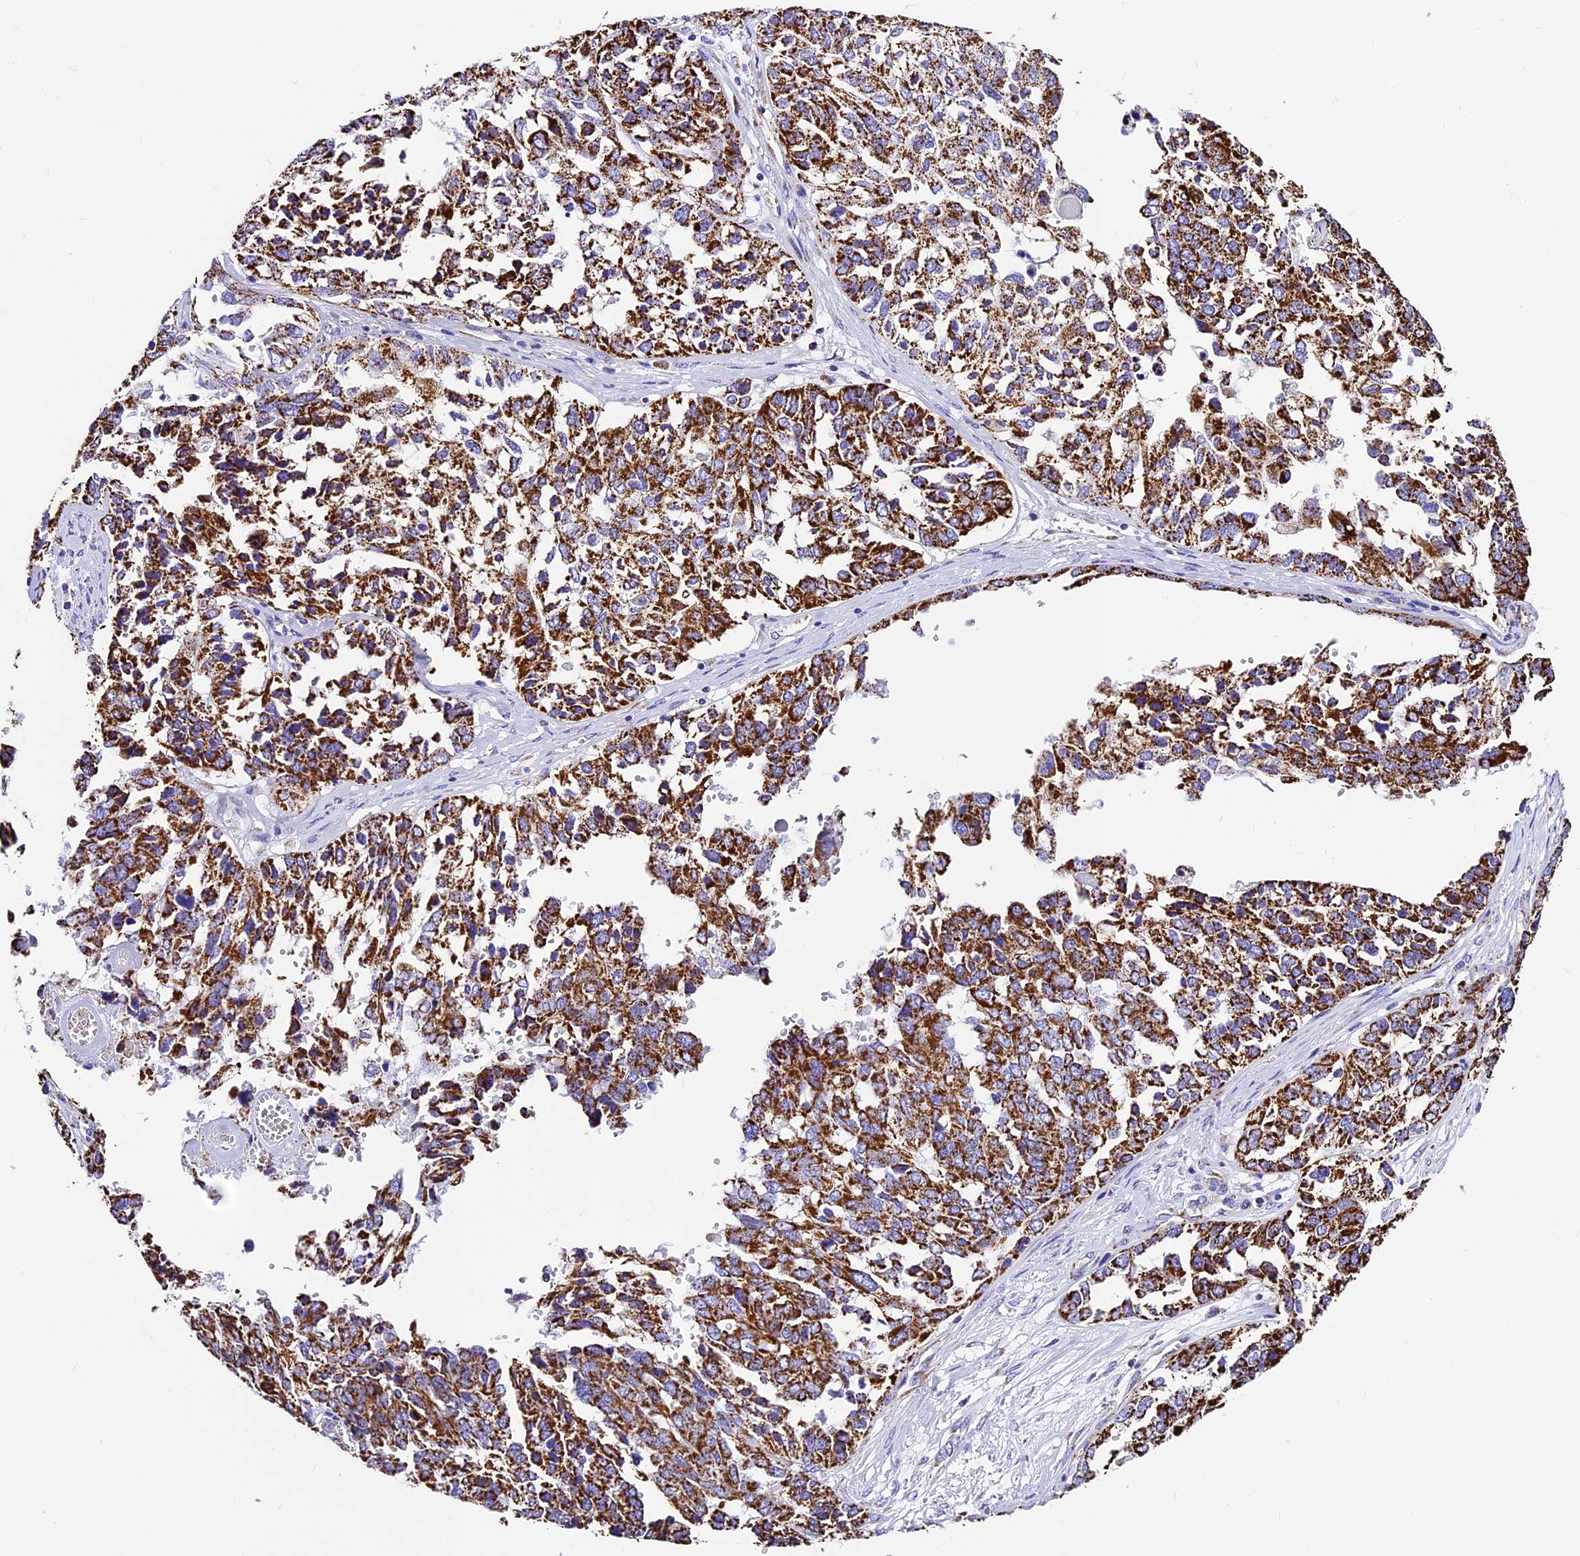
{"staining": {"intensity": "strong", "quantity": ">75%", "location": "cytoplasmic/membranous"}, "tissue": "ovarian cancer", "cell_type": "Tumor cells", "image_type": "cancer", "snomed": [{"axis": "morphology", "description": "Cystadenocarcinoma, serous, NOS"}, {"axis": "topography", "description": "Ovary"}], "caption": "Protein staining by immunohistochemistry shows strong cytoplasmic/membranous positivity in about >75% of tumor cells in ovarian cancer (serous cystadenocarcinoma).", "gene": "DCAF5", "patient": {"sex": "female", "age": 44}}